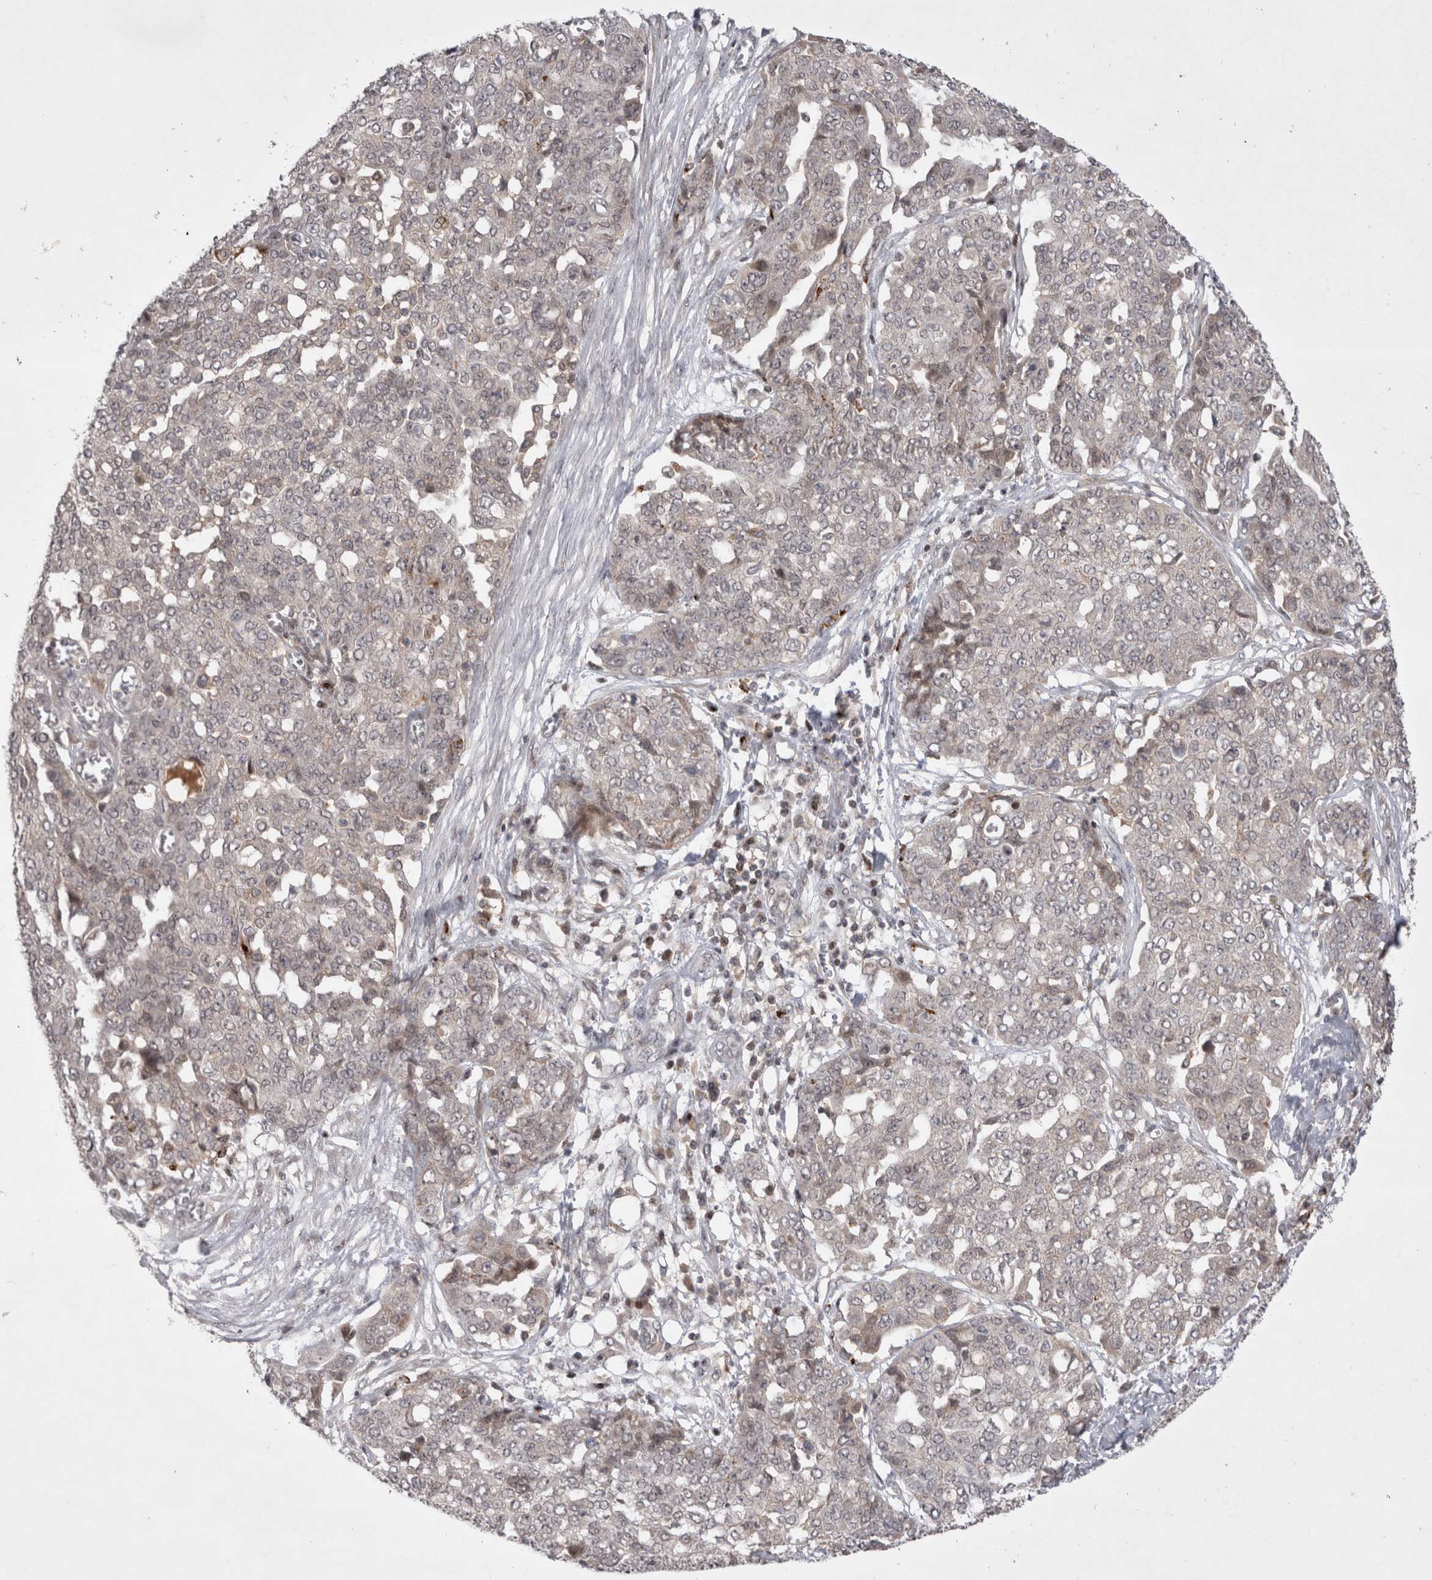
{"staining": {"intensity": "negative", "quantity": "none", "location": "none"}, "tissue": "ovarian cancer", "cell_type": "Tumor cells", "image_type": "cancer", "snomed": [{"axis": "morphology", "description": "Cystadenocarcinoma, serous, NOS"}, {"axis": "topography", "description": "Soft tissue"}, {"axis": "topography", "description": "Ovary"}], "caption": "Serous cystadenocarcinoma (ovarian) stained for a protein using immunohistochemistry (IHC) shows no positivity tumor cells.", "gene": "PLEKHM1", "patient": {"sex": "female", "age": 57}}